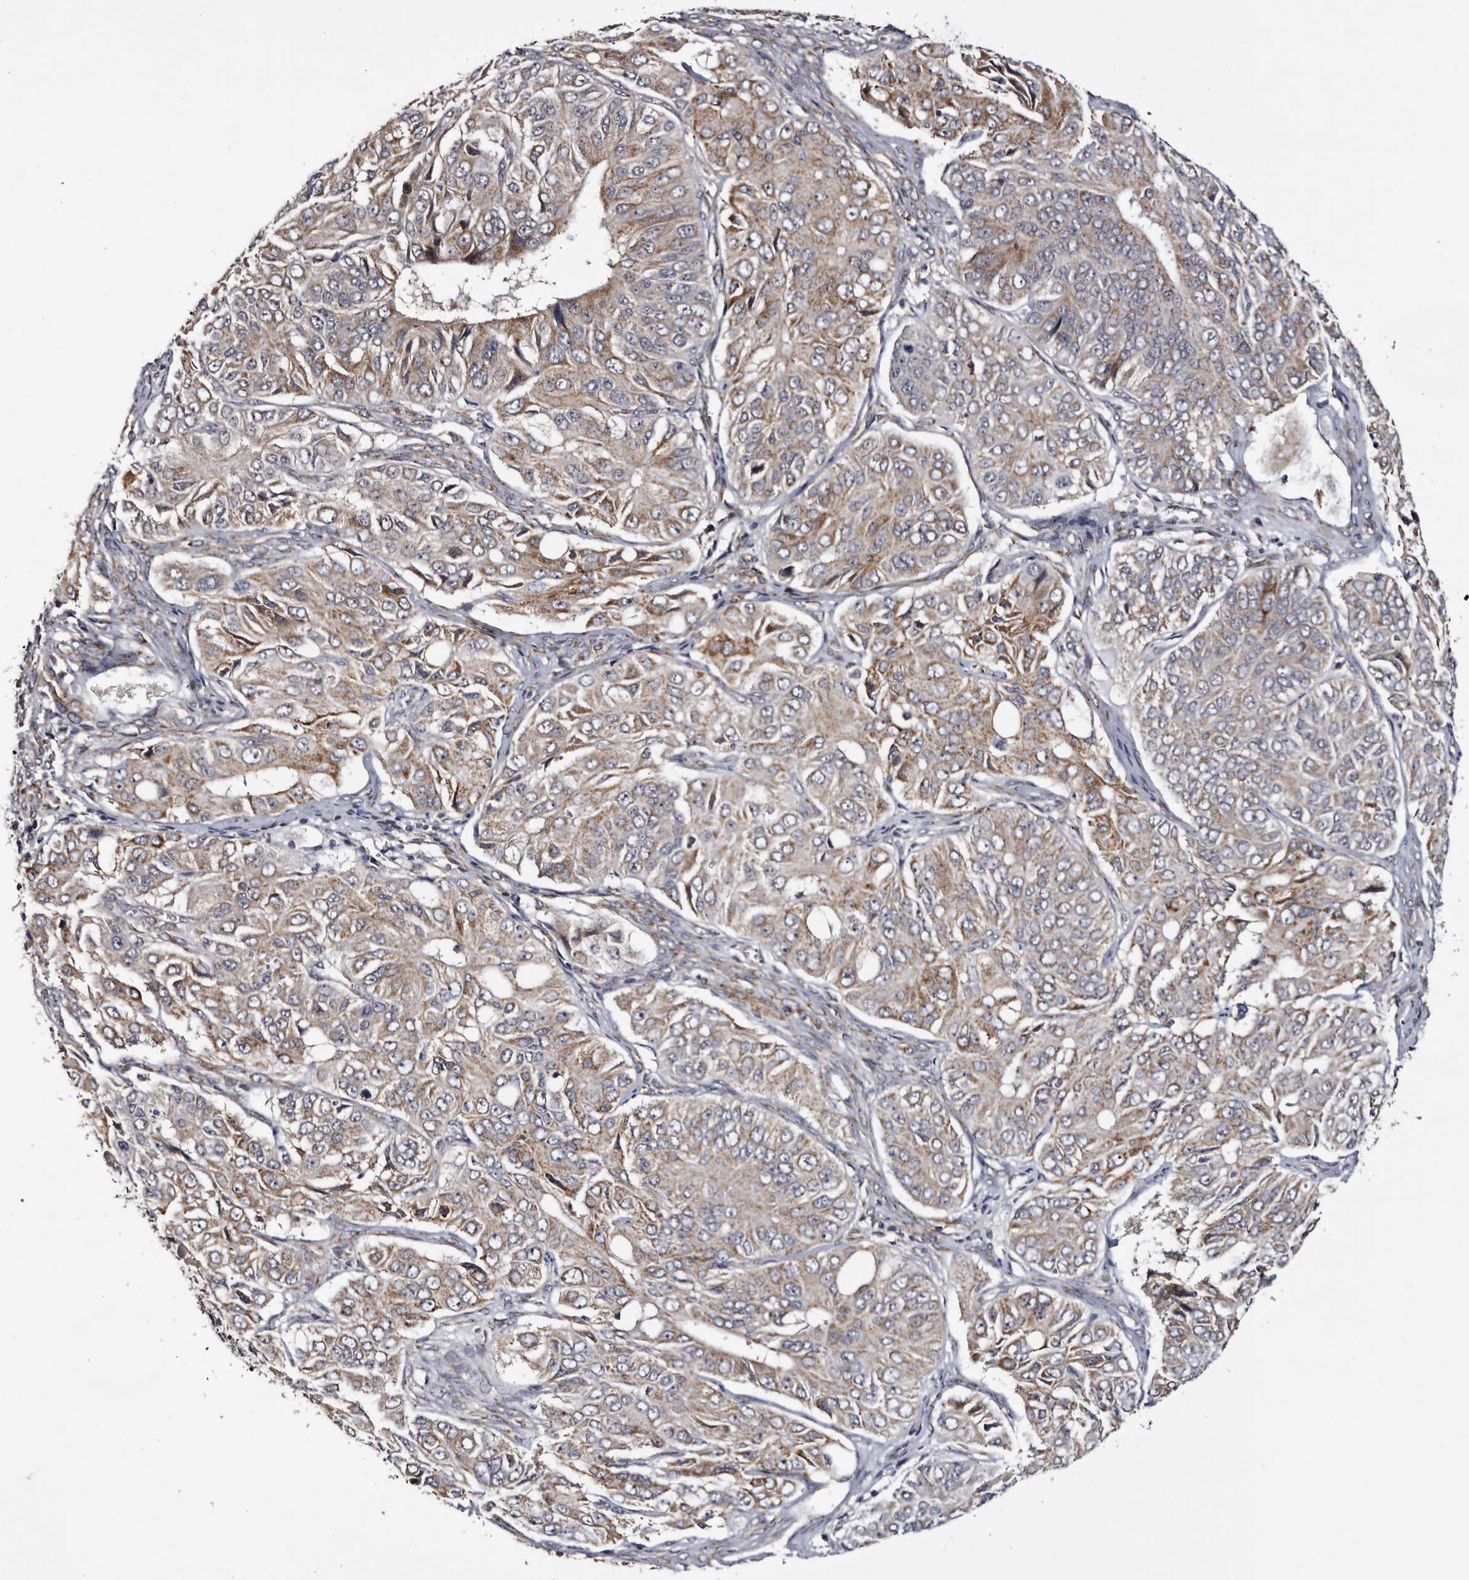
{"staining": {"intensity": "moderate", "quantity": "25%-75%", "location": "cytoplasmic/membranous"}, "tissue": "ovarian cancer", "cell_type": "Tumor cells", "image_type": "cancer", "snomed": [{"axis": "morphology", "description": "Carcinoma, endometroid"}, {"axis": "topography", "description": "Ovary"}], "caption": "Ovarian cancer (endometroid carcinoma) tissue shows moderate cytoplasmic/membranous expression in approximately 25%-75% of tumor cells, visualized by immunohistochemistry.", "gene": "ARMCX2", "patient": {"sex": "female", "age": 51}}